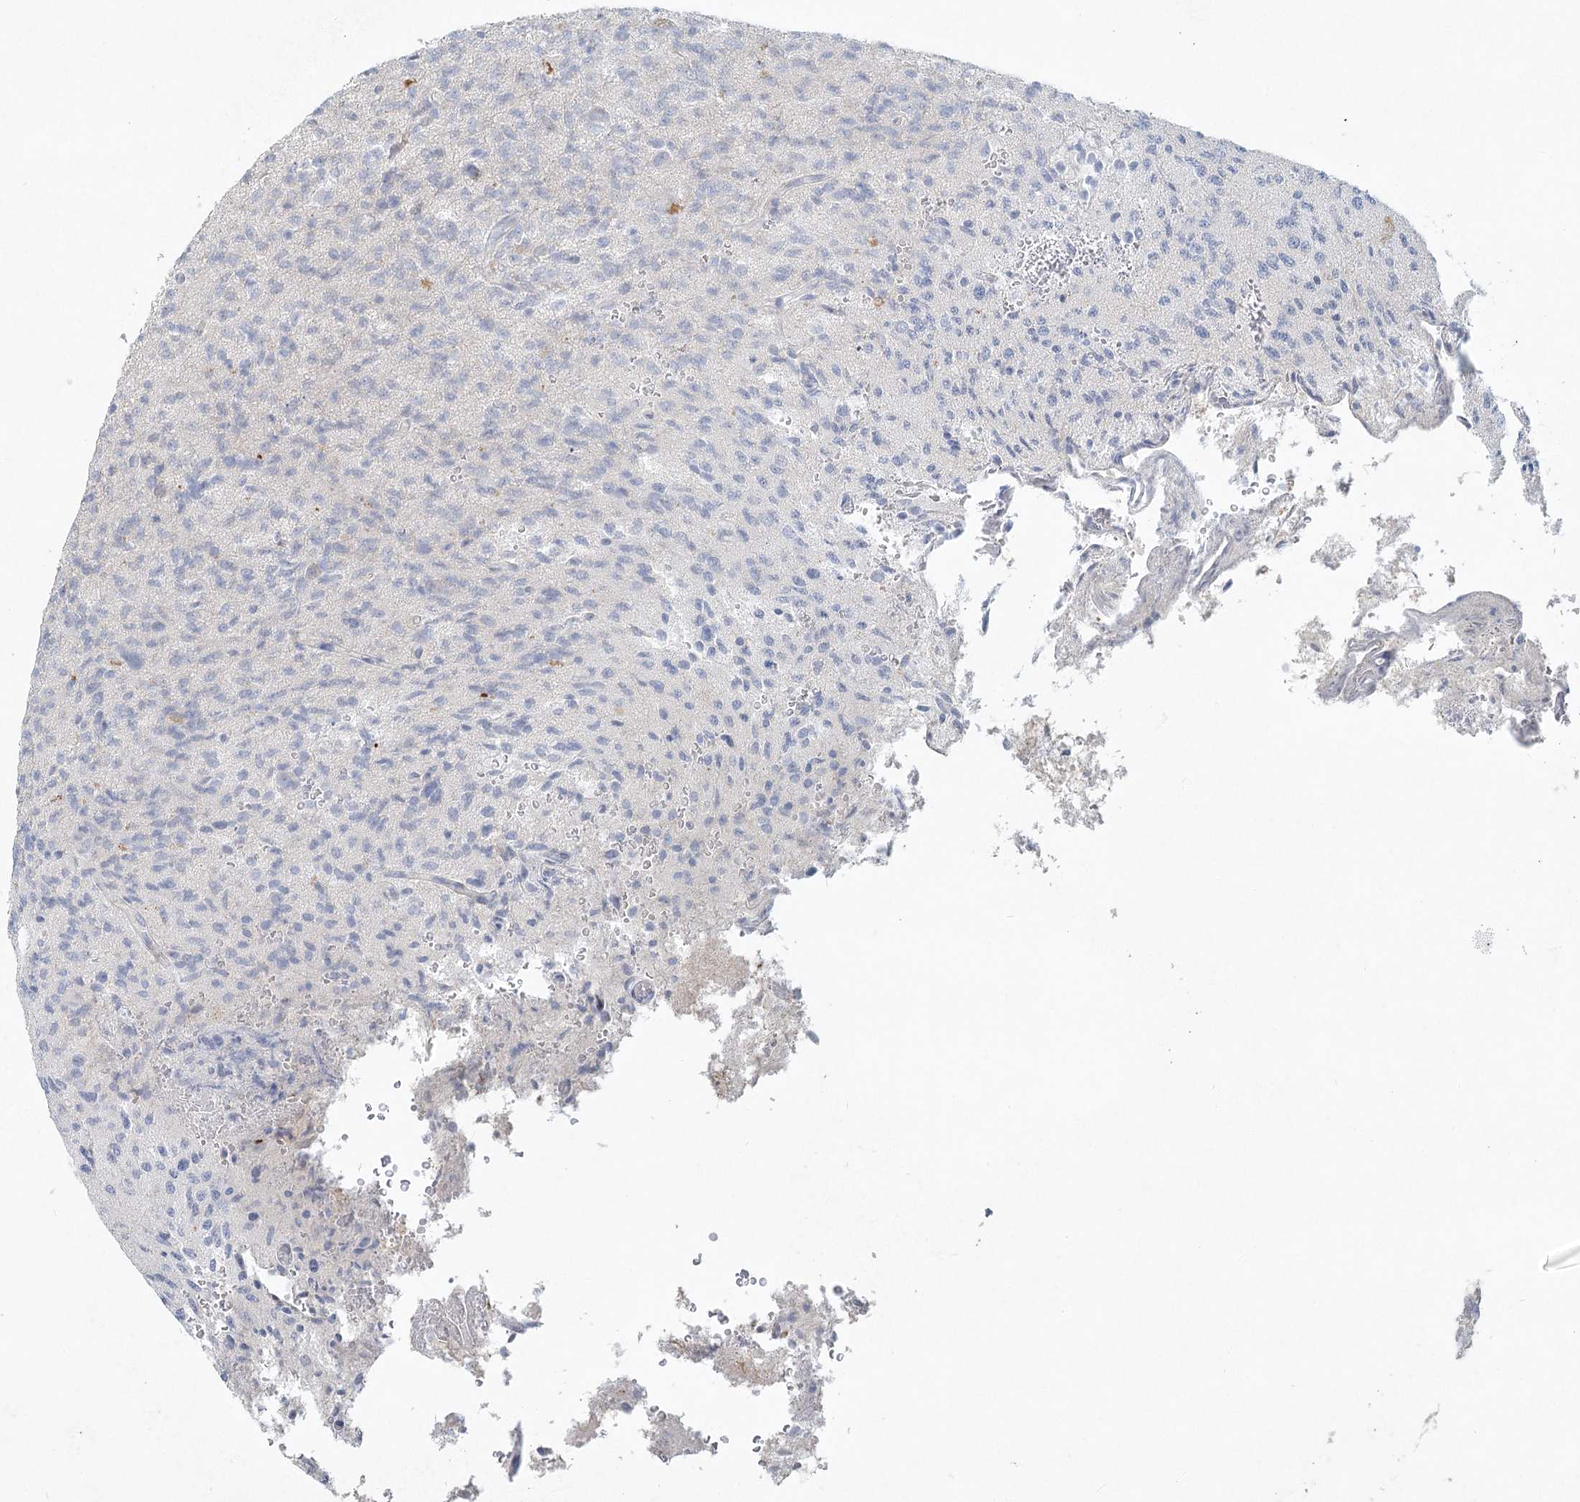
{"staining": {"intensity": "negative", "quantity": "none", "location": "none"}, "tissue": "glioma", "cell_type": "Tumor cells", "image_type": "cancer", "snomed": [{"axis": "morphology", "description": "Glioma, malignant, High grade"}, {"axis": "topography", "description": "Brain"}], "caption": "Tumor cells are negative for brown protein staining in high-grade glioma (malignant). (DAB IHC with hematoxylin counter stain).", "gene": "LRP2BP", "patient": {"sex": "female", "age": 57}}